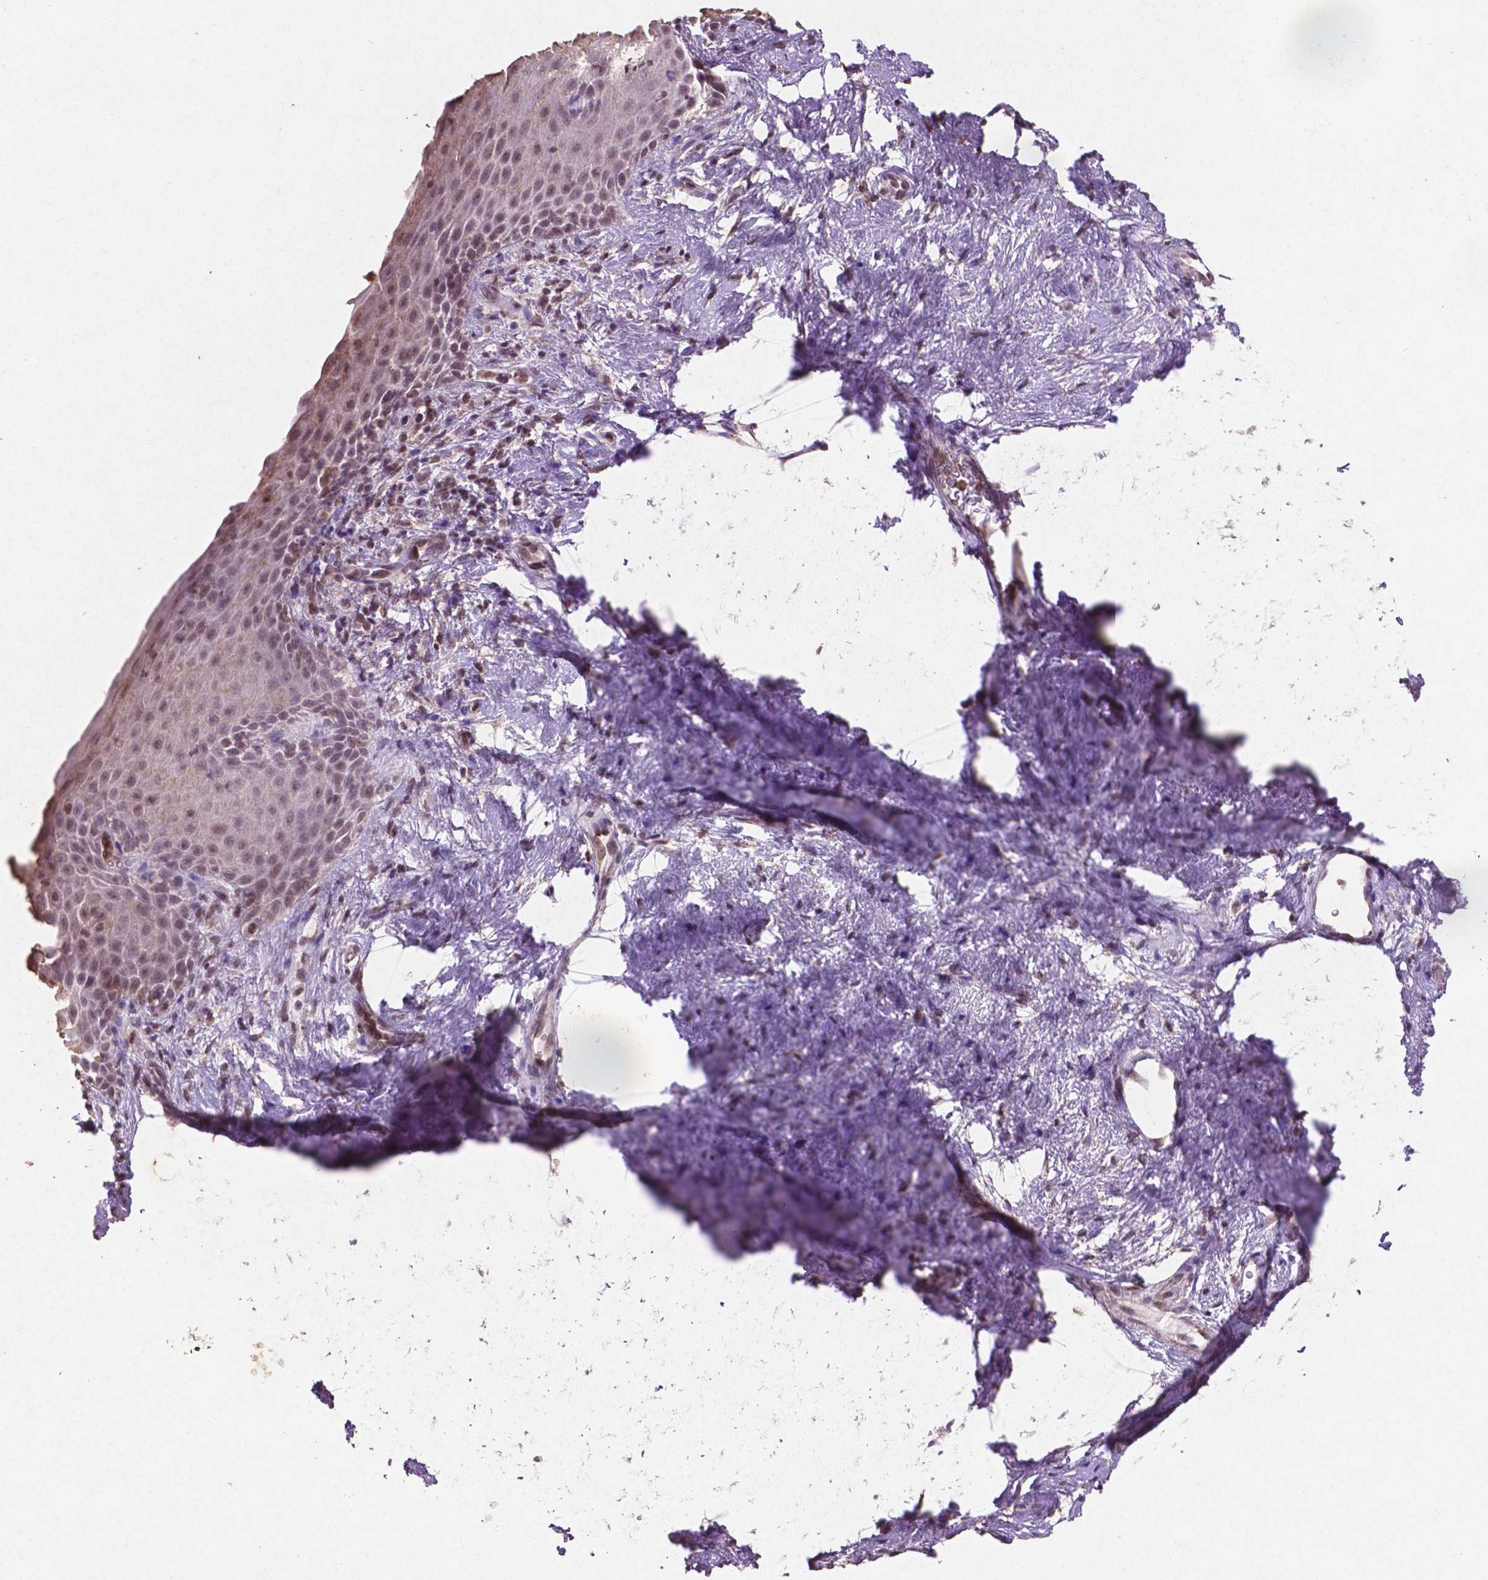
{"staining": {"intensity": "weak", "quantity": "<25%", "location": "nuclear"}, "tissue": "skin", "cell_type": "Epidermal cells", "image_type": "normal", "snomed": [{"axis": "morphology", "description": "Normal tissue, NOS"}, {"axis": "topography", "description": "Anal"}], "caption": "Epidermal cells show no significant positivity in benign skin. The staining was performed using DAB to visualize the protein expression in brown, while the nuclei were stained in blue with hematoxylin (Magnification: 20x).", "gene": "GLRX", "patient": {"sex": "female", "age": 46}}